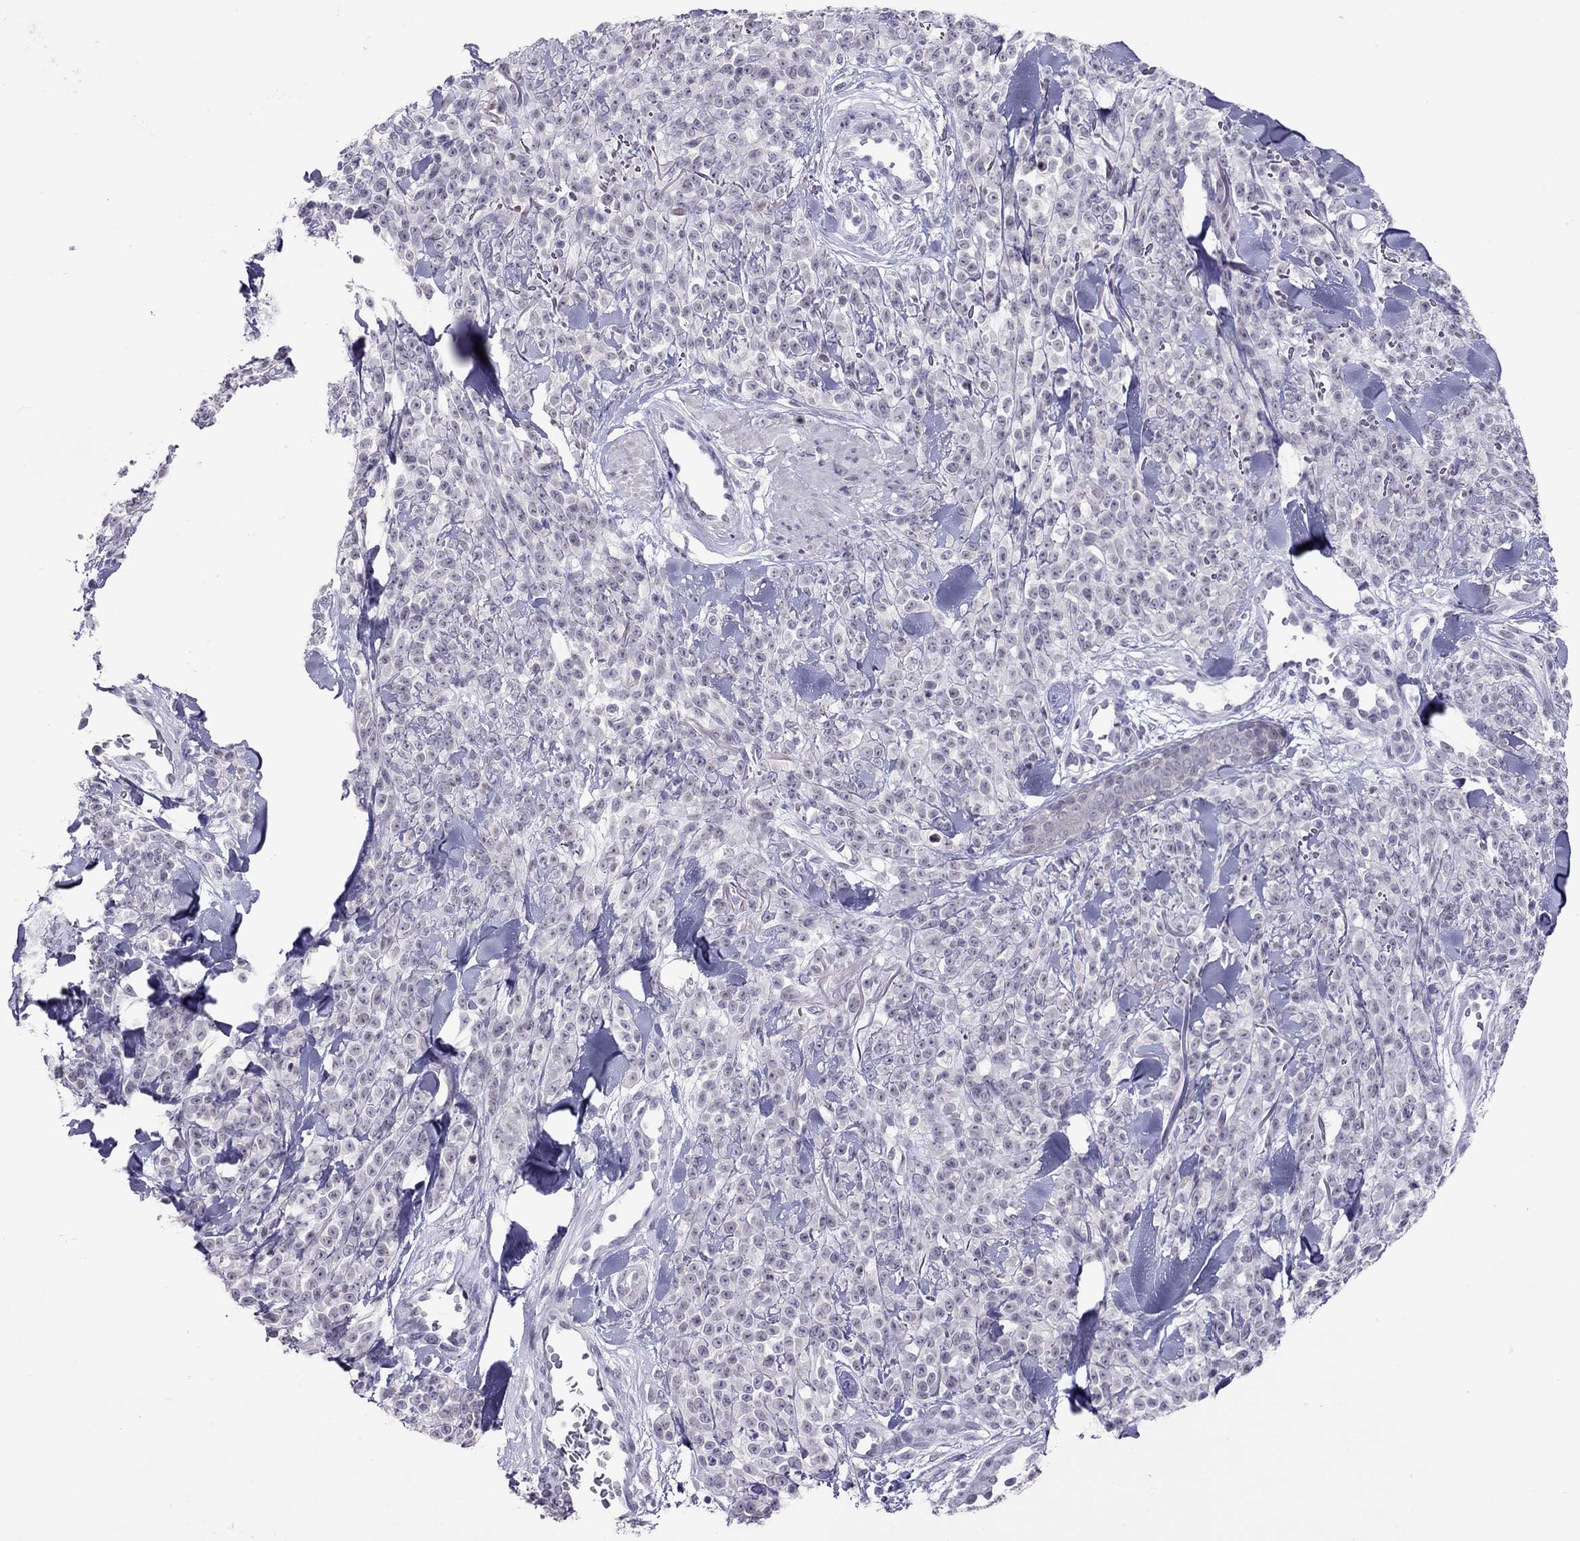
{"staining": {"intensity": "negative", "quantity": "none", "location": "none"}, "tissue": "melanoma", "cell_type": "Tumor cells", "image_type": "cancer", "snomed": [{"axis": "morphology", "description": "Malignant melanoma, NOS"}, {"axis": "topography", "description": "Skin"}, {"axis": "topography", "description": "Skin of trunk"}], "caption": "This is an IHC image of human melanoma. There is no staining in tumor cells.", "gene": "JHY", "patient": {"sex": "male", "age": 74}}